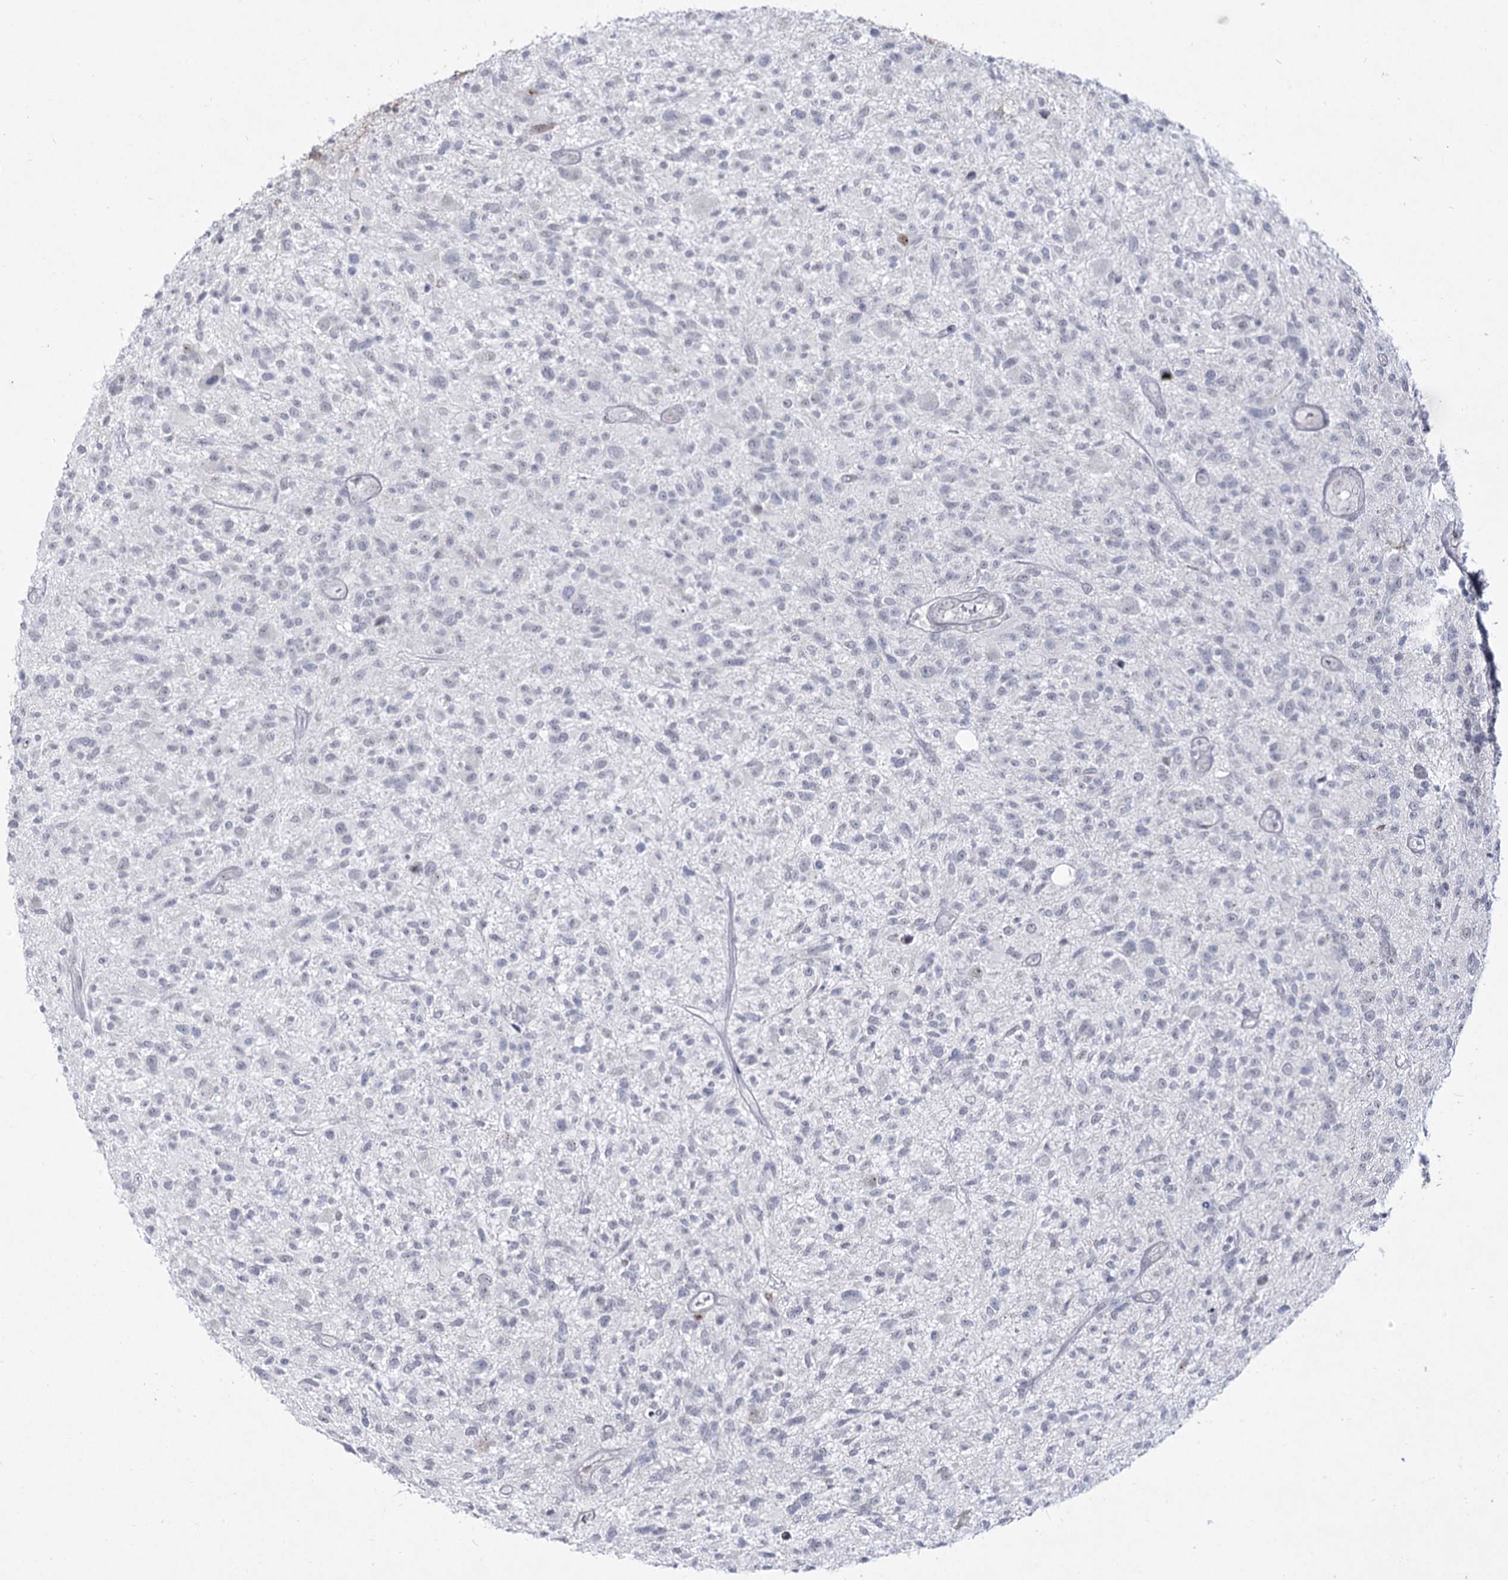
{"staining": {"intensity": "negative", "quantity": "none", "location": "none"}, "tissue": "glioma", "cell_type": "Tumor cells", "image_type": "cancer", "snomed": [{"axis": "morphology", "description": "Glioma, malignant, High grade"}, {"axis": "topography", "description": "Brain"}], "caption": "Immunohistochemical staining of glioma displays no significant positivity in tumor cells. The staining was performed using DAB to visualize the protein expression in brown, while the nuclei were stained in blue with hematoxylin (Magnification: 20x).", "gene": "DDX50", "patient": {"sex": "male", "age": 47}}